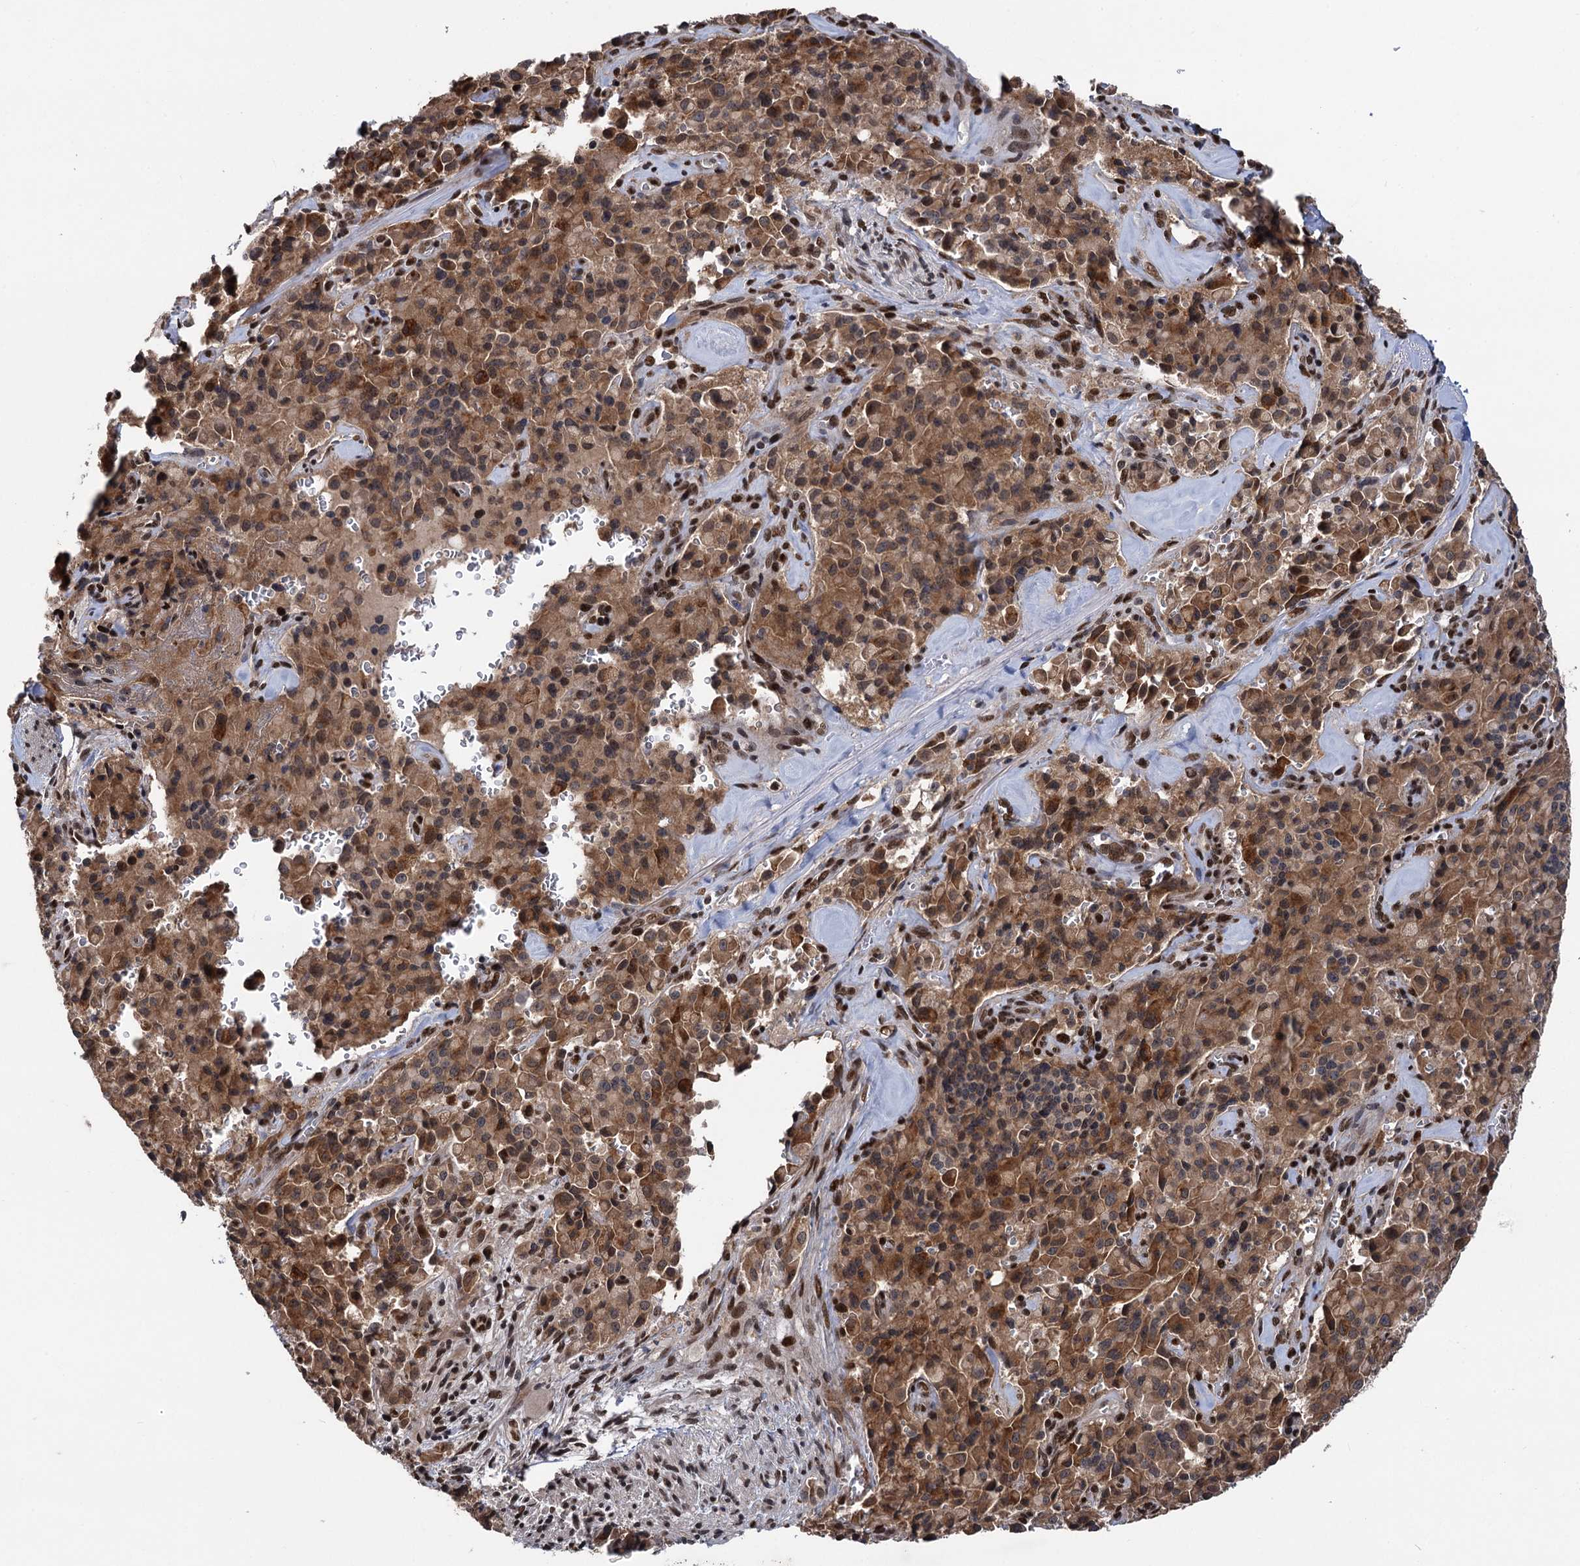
{"staining": {"intensity": "moderate", "quantity": ">75%", "location": "cytoplasmic/membranous"}, "tissue": "pancreatic cancer", "cell_type": "Tumor cells", "image_type": "cancer", "snomed": [{"axis": "morphology", "description": "Adenocarcinoma, NOS"}, {"axis": "topography", "description": "Pancreas"}], "caption": "Moderate cytoplasmic/membranous staining for a protein is identified in approximately >75% of tumor cells of pancreatic adenocarcinoma using immunohistochemistry (IHC).", "gene": "MESD", "patient": {"sex": "male", "age": 65}}